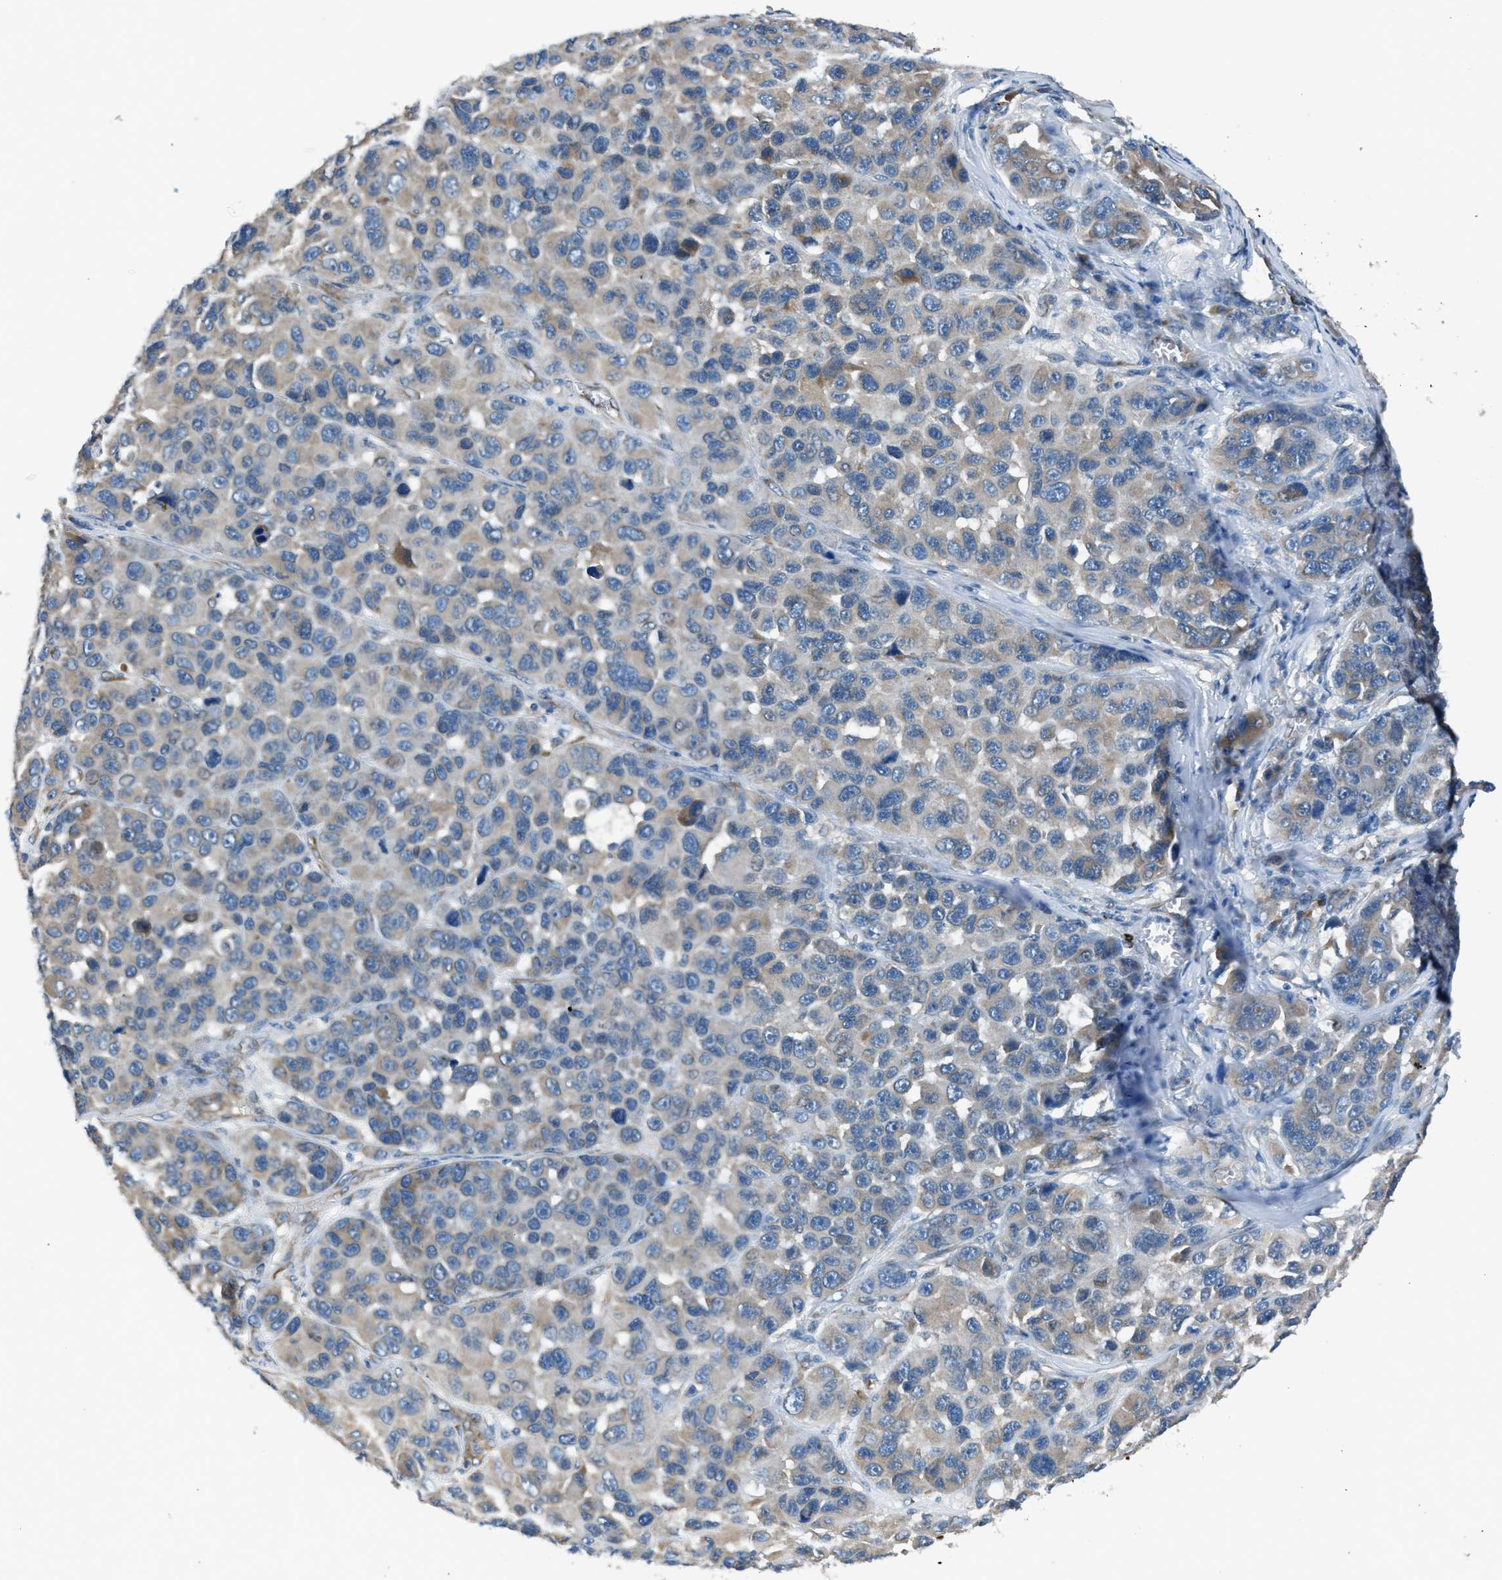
{"staining": {"intensity": "weak", "quantity": "25%-75%", "location": "cytoplasmic/membranous"}, "tissue": "melanoma", "cell_type": "Tumor cells", "image_type": "cancer", "snomed": [{"axis": "morphology", "description": "Malignant melanoma, NOS"}, {"axis": "topography", "description": "Skin"}], "caption": "A brown stain labels weak cytoplasmic/membranous positivity of a protein in human melanoma tumor cells. (Stains: DAB (3,3'-diaminobenzidine) in brown, nuclei in blue, Microscopy: brightfield microscopy at high magnification).", "gene": "LMBR1", "patient": {"sex": "male", "age": 53}}